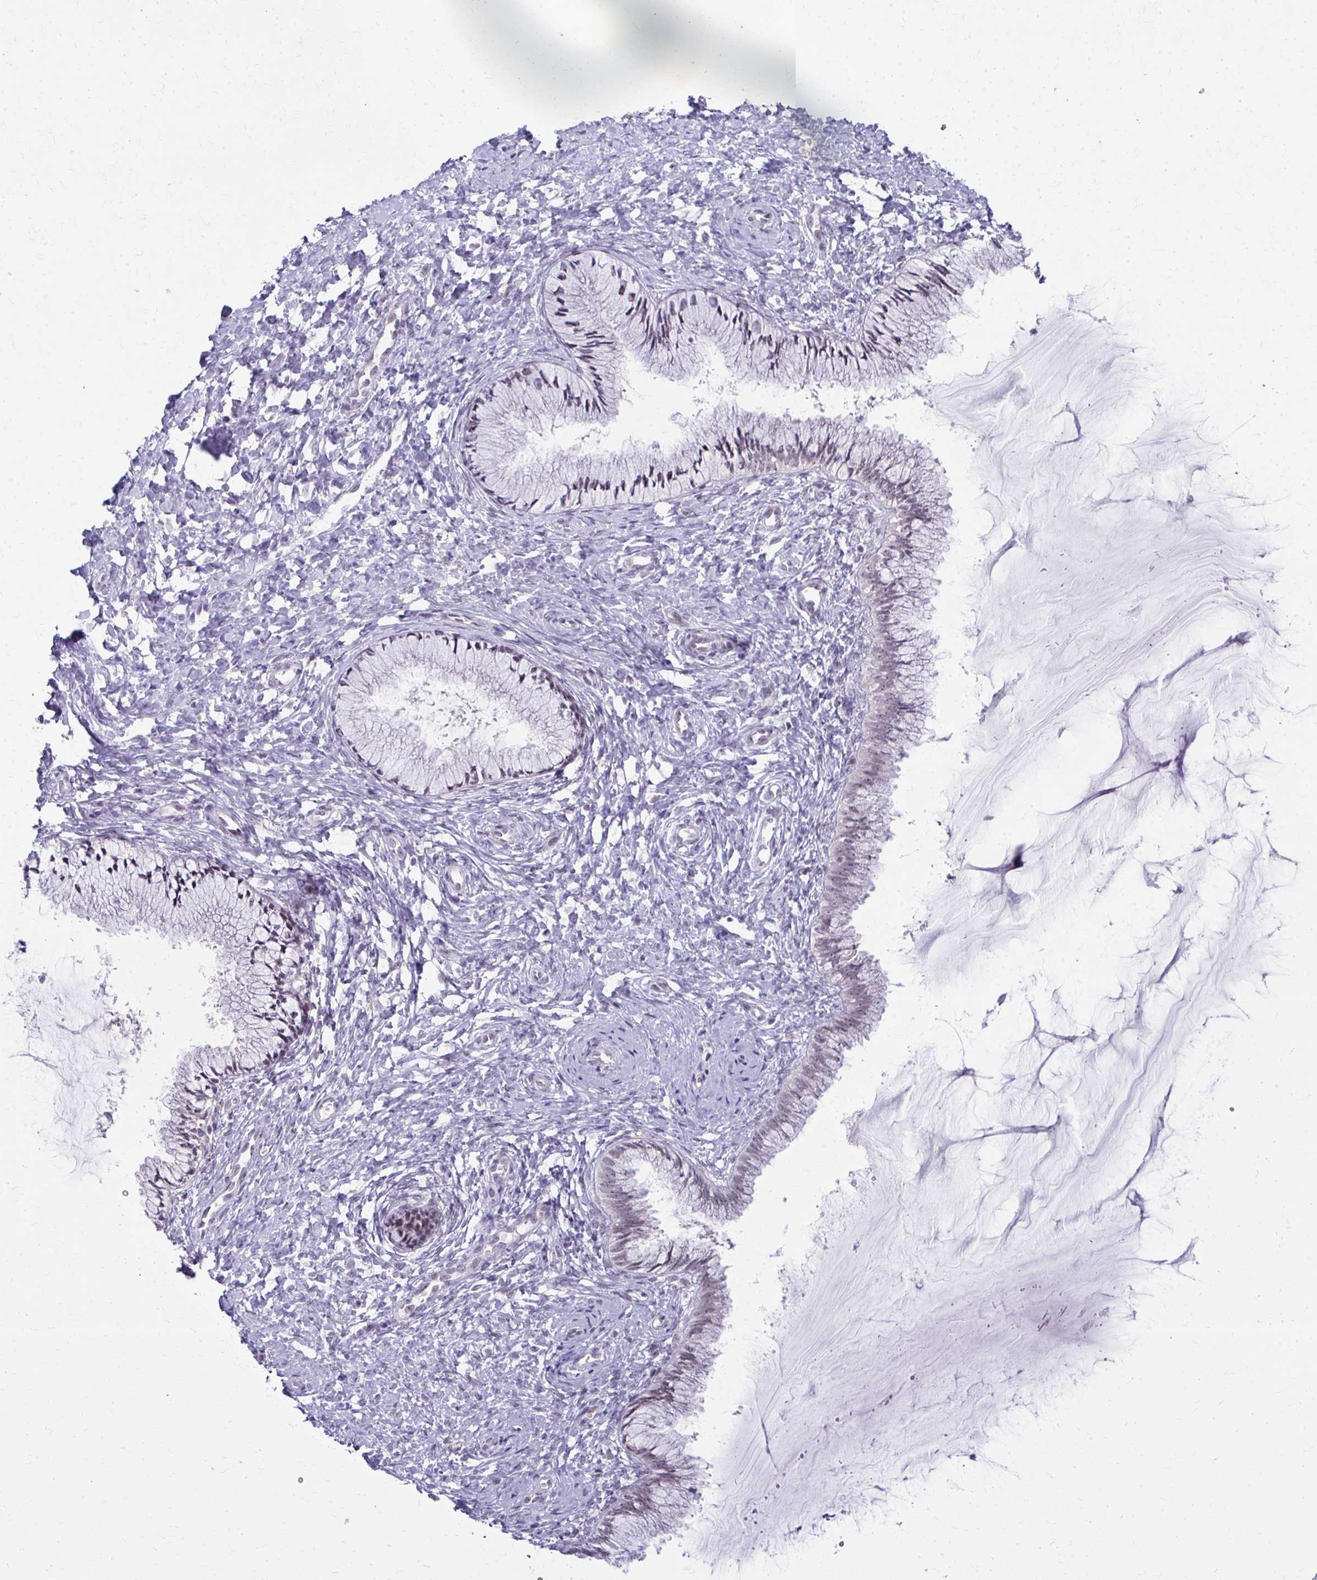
{"staining": {"intensity": "weak", "quantity": "<25%", "location": "nuclear"}, "tissue": "cervix", "cell_type": "Glandular cells", "image_type": "normal", "snomed": [{"axis": "morphology", "description": "Normal tissue, NOS"}, {"axis": "topography", "description": "Cervix"}], "caption": "The micrograph exhibits no significant positivity in glandular cells of cervix.", "gene": "MAF1", "patient": {"sex": "female", "age": 37}}